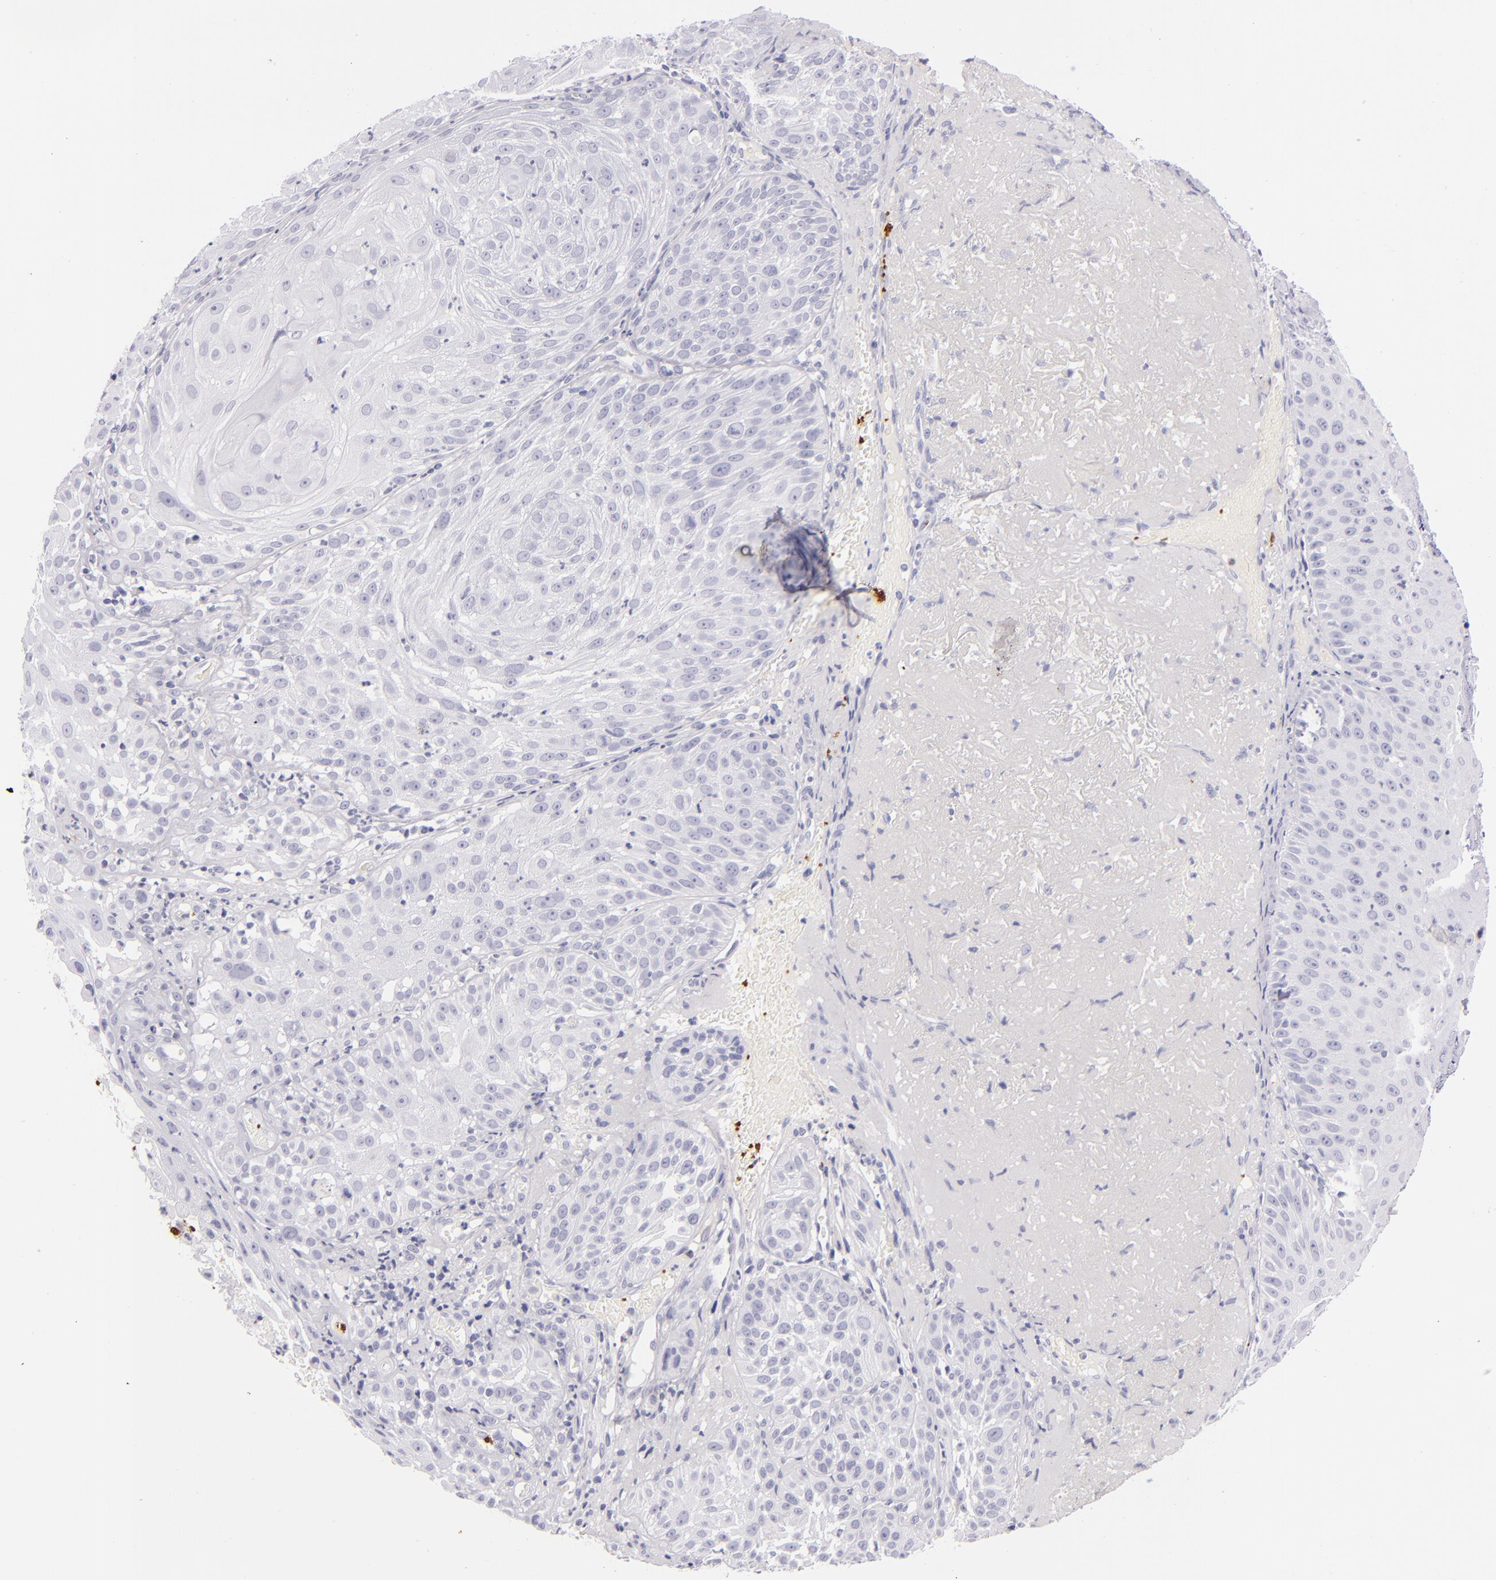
{"staining": {"intensity": "negative", "quantity": "none", "location": "none"}, "tissue": "skin cancer", "cell_type": "Tumor cells", "image_type": "cancer", "snomed": [{"axis": "morphology", "description": "Squamous cell carcinoma, NOS"}, {"axis": "topography", "description": "Skin"}], "caption": "Tumor cells show no significant positivity in squamous cell carcinoma (skin).", "gene": "GP1BA", "patient": {"sex": "female", "age": 89}}